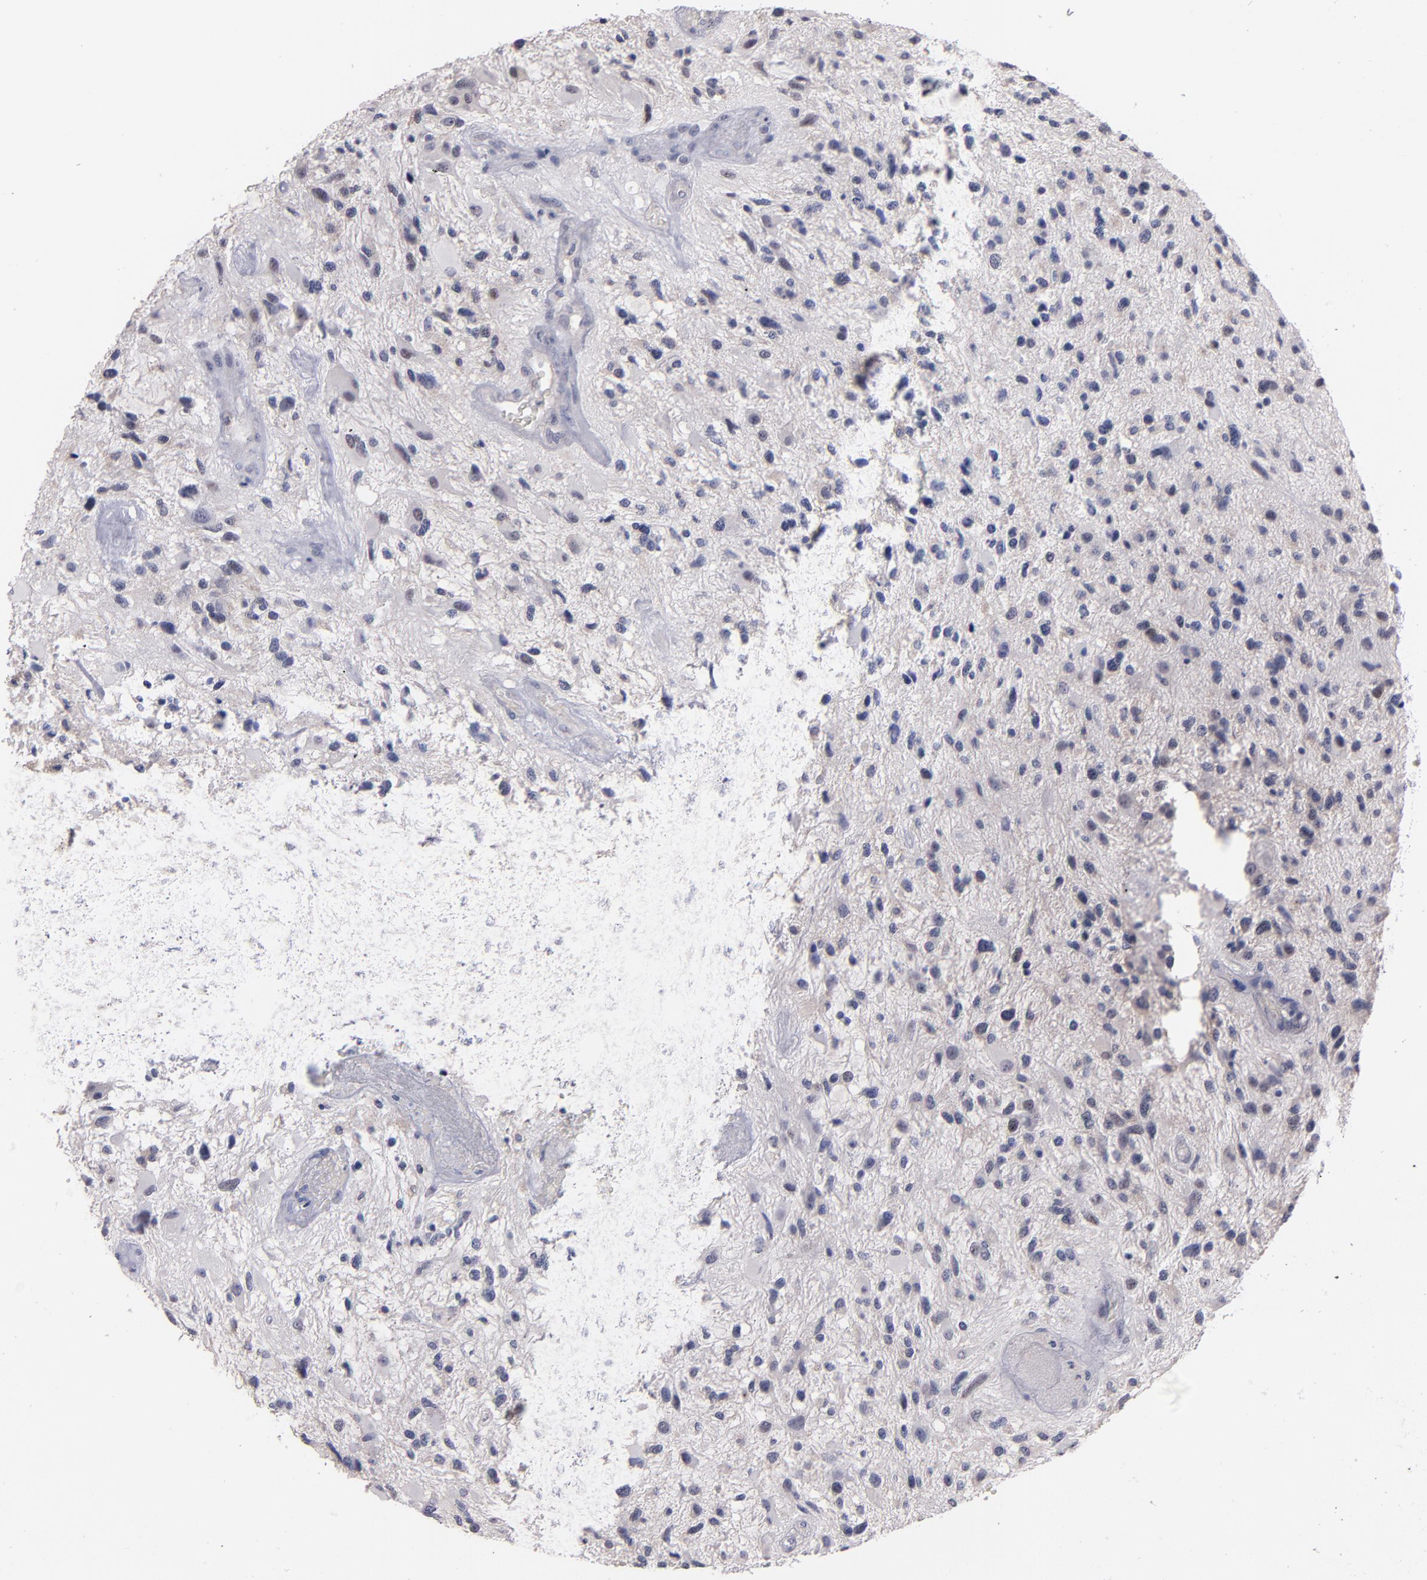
{"staining": {"intensity": "negative", "quantity": "none", "location": "none"}, "tissue": "glioma", "cell_type": "Tumor cells", "image_type": "cancer", "snomed": [{"axis": "morphology", "description": "Glioma, malignant, High grade"}, {"axis": "topography", "description": "Brain"}], "caption": "Immunohistochemistry histopathology image of neoplastic tissue: malignant glioma (high-grade) stained with DAB (3,3'-diaminobenzidine) exhibits no significant protein staining in tumor cells.", "gene": "RAF1", "patient": {"sex": "female", "age": 60}}